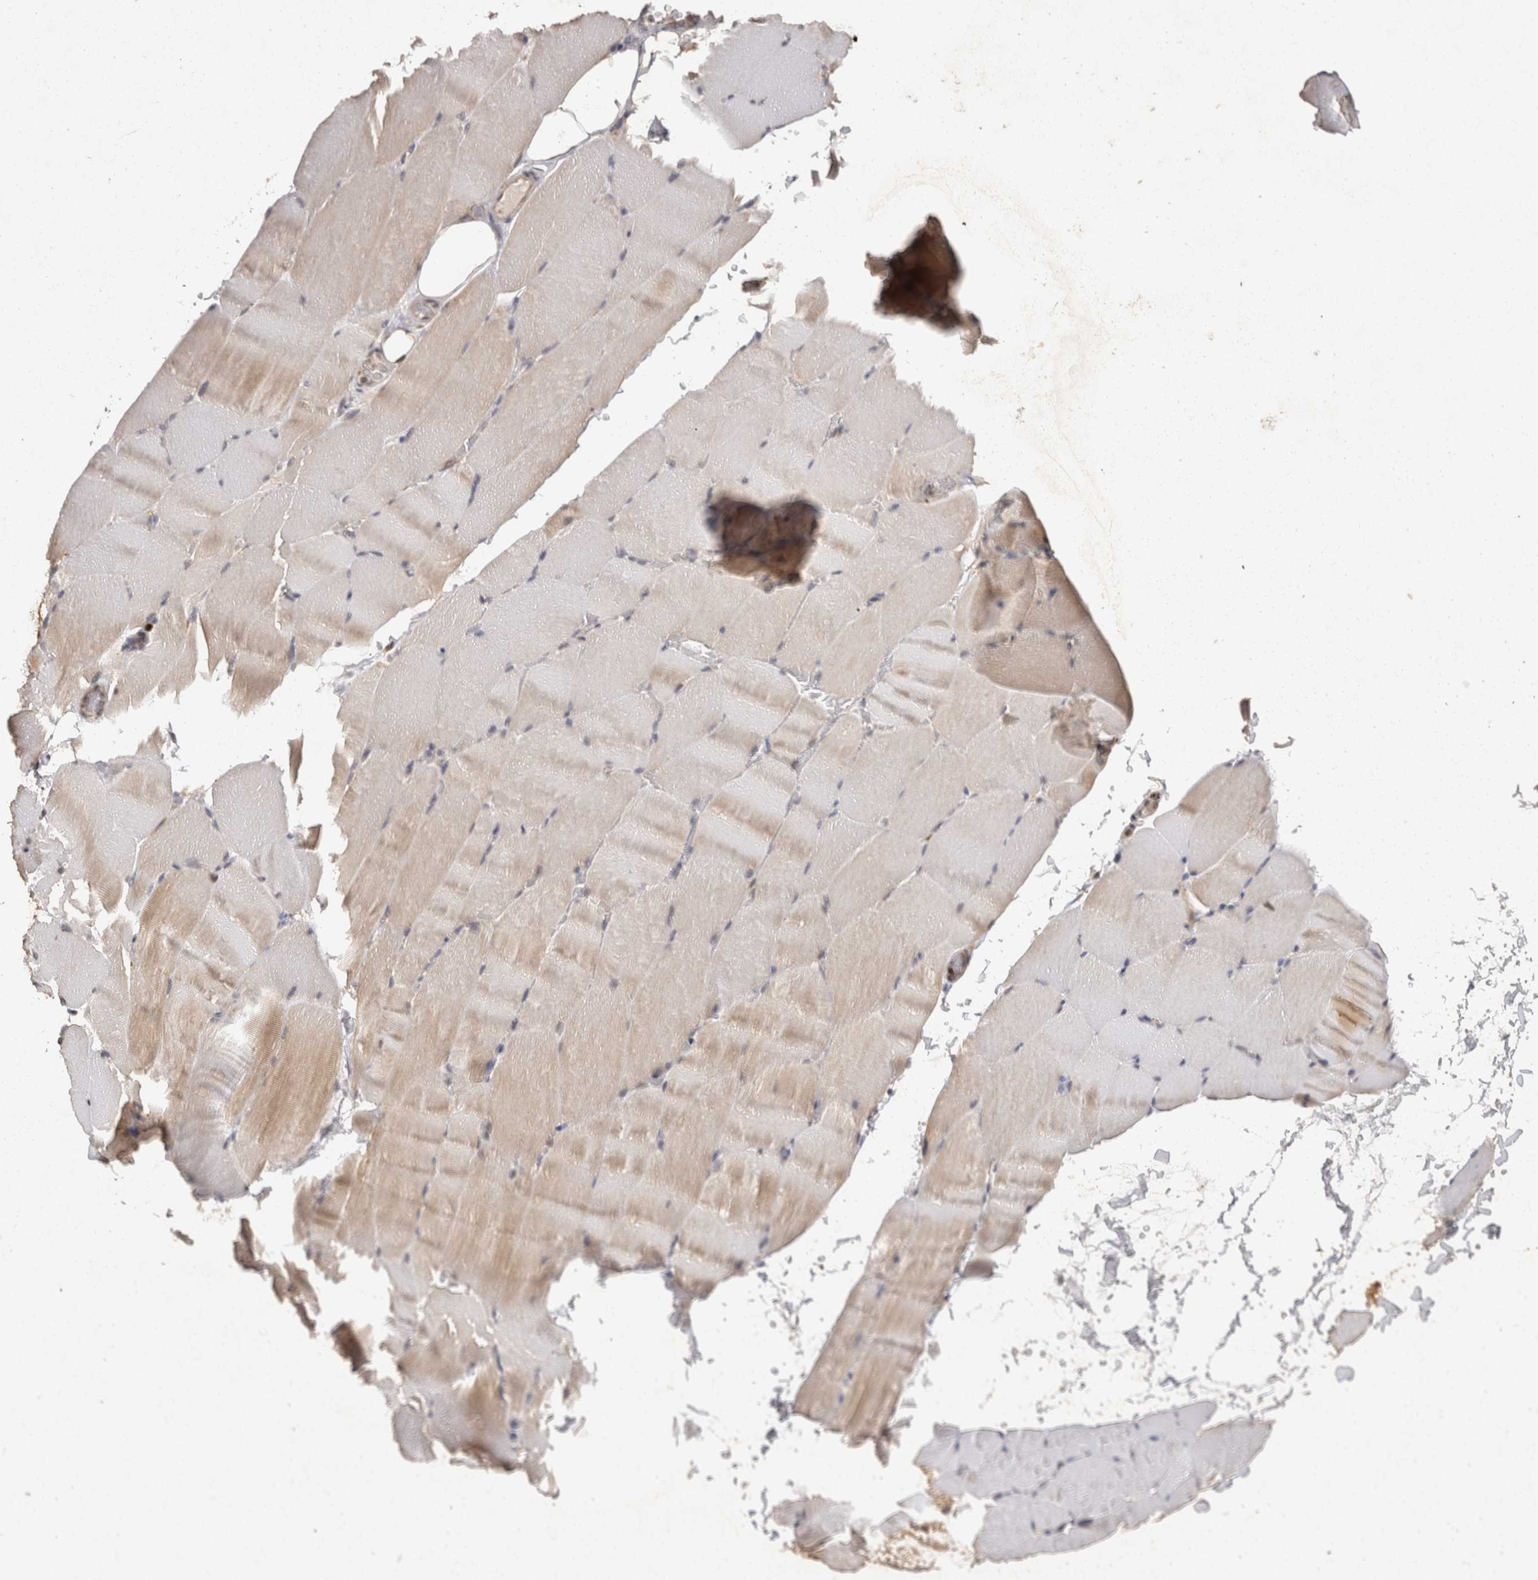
{"staining": {"intensity": "weak", "quantity": "25%-75%", "location": "cytoplasmic/membranous"}, "tissue": "skeletal muscle", "cell_type": "Myocytes", "image_type": "normal", "snomed": [{"axis": "morphology", "description": "Normal tissue, NOS"}, {"axis": "topography", "description": "Skeletal muscle"}, {"axis": "topography", "description": "Parathyroid gland"}], "caption": "High-power microscopy captured an immunohistochemistry (IHC) histopathology image of unremarkable skeletal muscle, revealing weak cytoplasmic/membranous positivity in about 25%-75% of myocytes.", "gene": "ACAT2", "patient": {"sex": "female", "age": 37}}